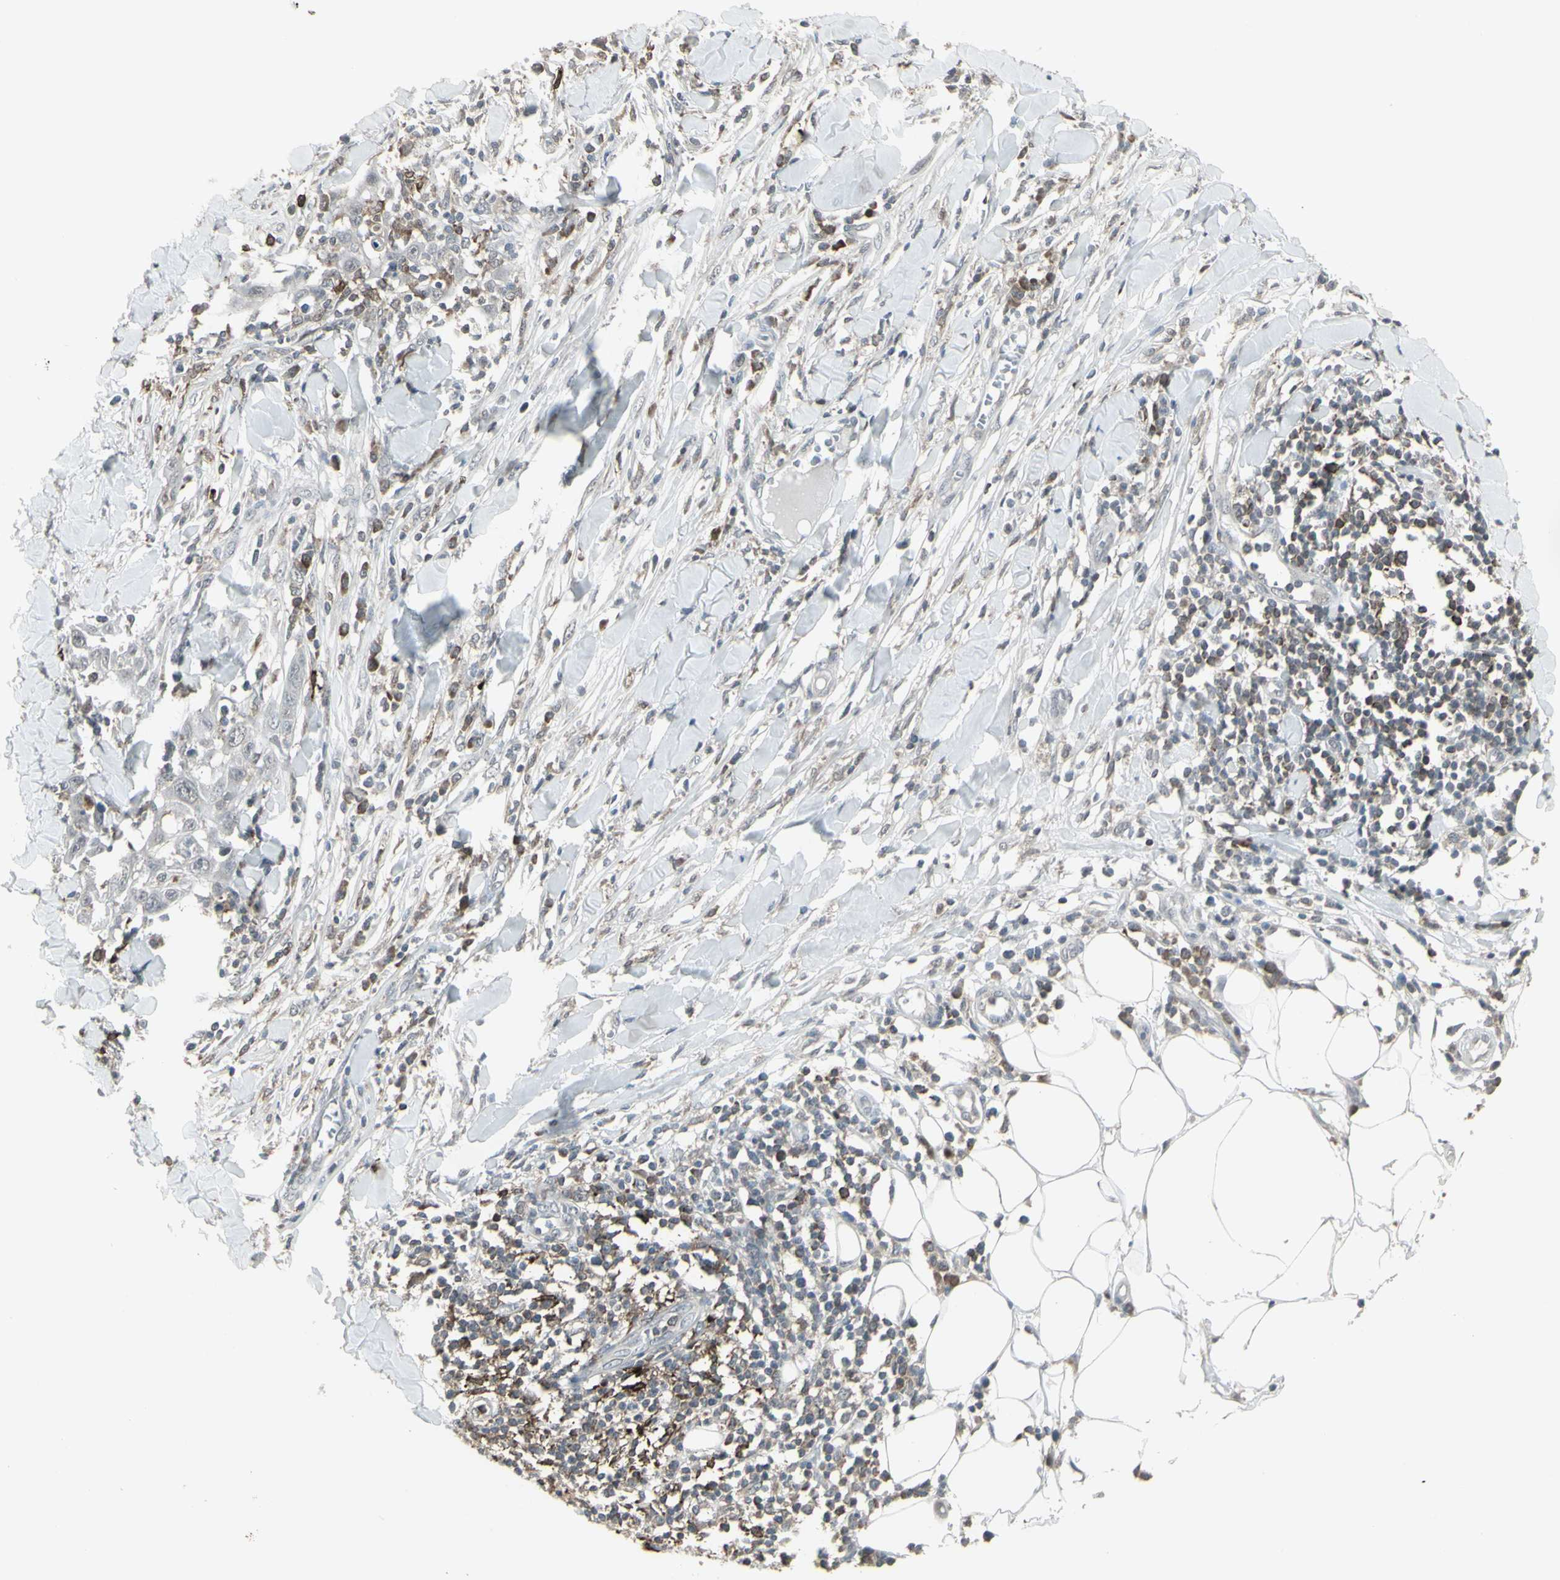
{"staining": {"intensity": "negative", "quantity": "none", "location": "none"}, "tissue": "skin cancer", "cell_type": "Tumor cells", "image_type": "cancer", "snomed": [{"axis": "morphology", "description": "Squamous cell carcinoma, NOS"}, {"axis": "topography", "description": "Skin"}], "caption": "IHC image of human skin cancer (squamous cell carcinoma) stained for a protein (brown), which exhibits no staining in tumor cells. (IHC, brightfield microscopy, high magnification).", "gene": "SAMSN1", "patient": {"sex": "male", "age": 24}}